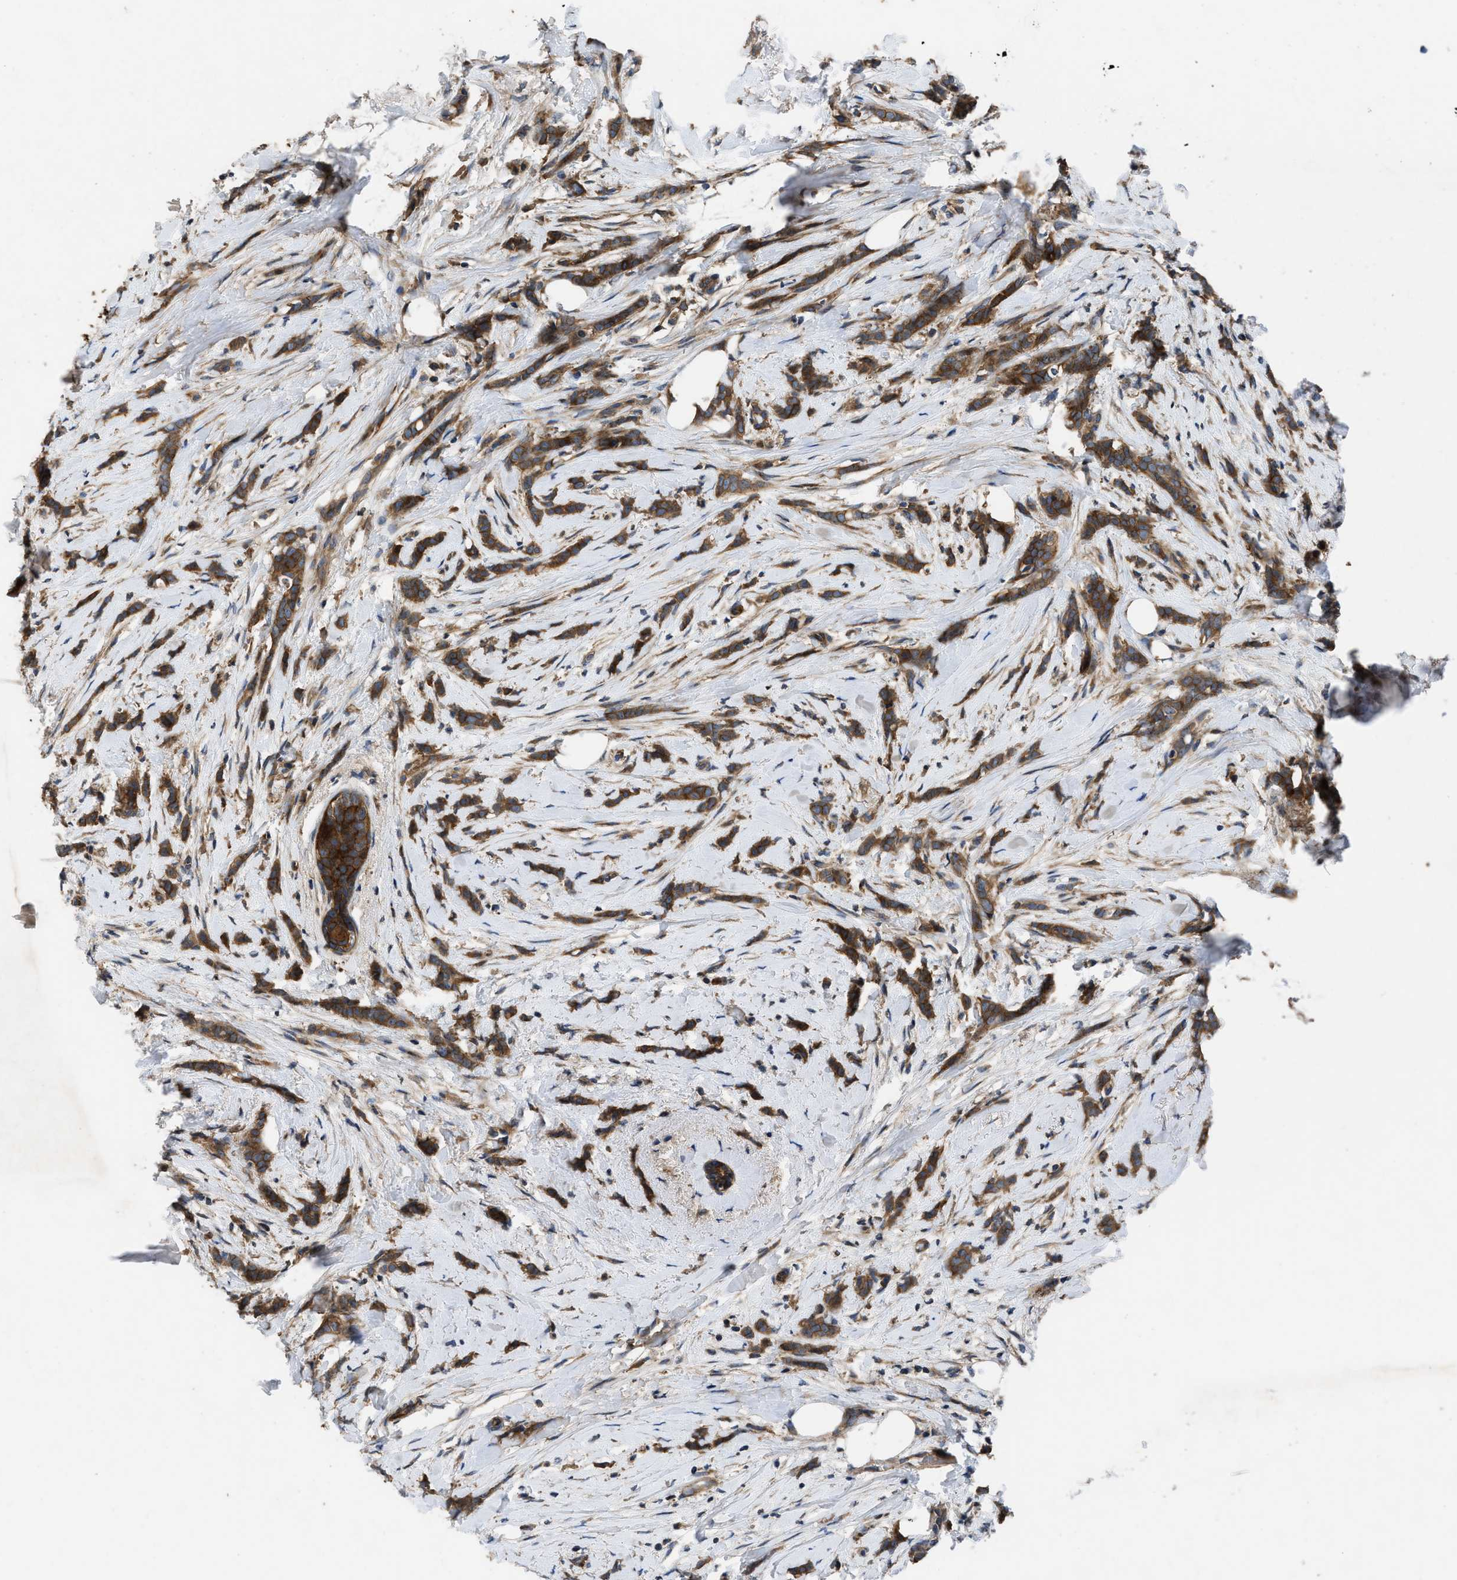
{"staining": {"intensity": "strong", "quantity": ">75%", "location": "cytoplasmic/membranous"}, "tissue": "breast cancer", "cell_type": "Tumor cells", "image_type": "cancer", "snomed": [{"axis": "morphology", "description": "Lobular carcinoma, in situ"}, {"axis": "morphology", "description": "Lobular carcinoma"}, {"axis": "topography", "description": "Breast"}], "caption": "Brown immunohistochemical staining in human lobular carcinoma in situ (breast) reveals strong cytoplasmic/membranous expression in about >75% of tumor cells. Using DAB (3,3'-diaminobenzidine) (brown) and hematoxylin (blue) stains, captured at high magnification using brightfield microscopy.", "gene": "CNNM3", "patient": {"sex": "female", "age": 41}}